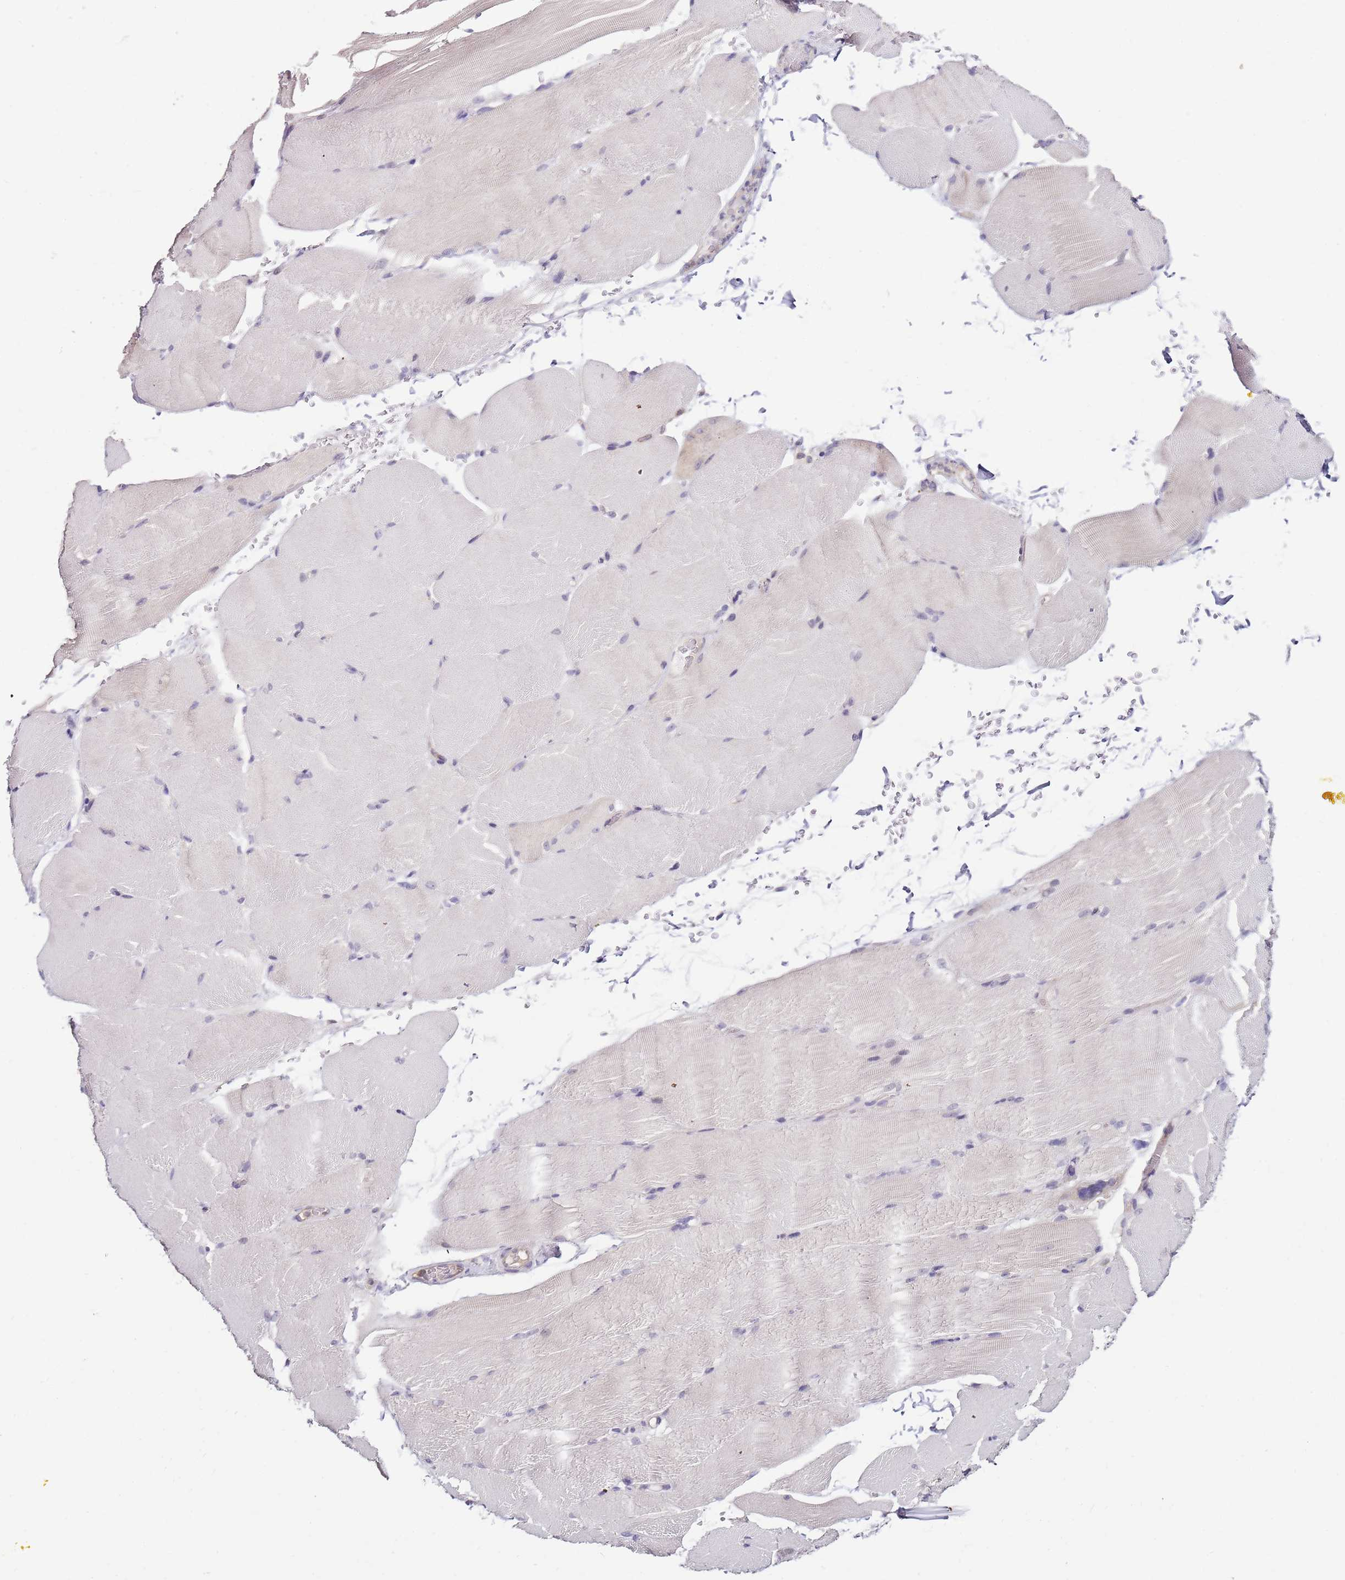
{"staining": {"intensity": "negative", "quantity": "none", "location": "none"}, "tissue": "skeletal muscle", "cell_type": "Myocytes", "image_type": "normal", "snomed": [{"axis": "morphology", "description": "Normal tissue, NOS"}, {"axis": "topography", "description": "Skeletal muscle"}, {"axis": "topography", "description": "Parathyroid gland"}], "caption": "A photomicrograph of human skeletal muscle is negative for staining in myocytes.", "gene": "FBXL22", "patient": {"sex": "female", "age": 37}}